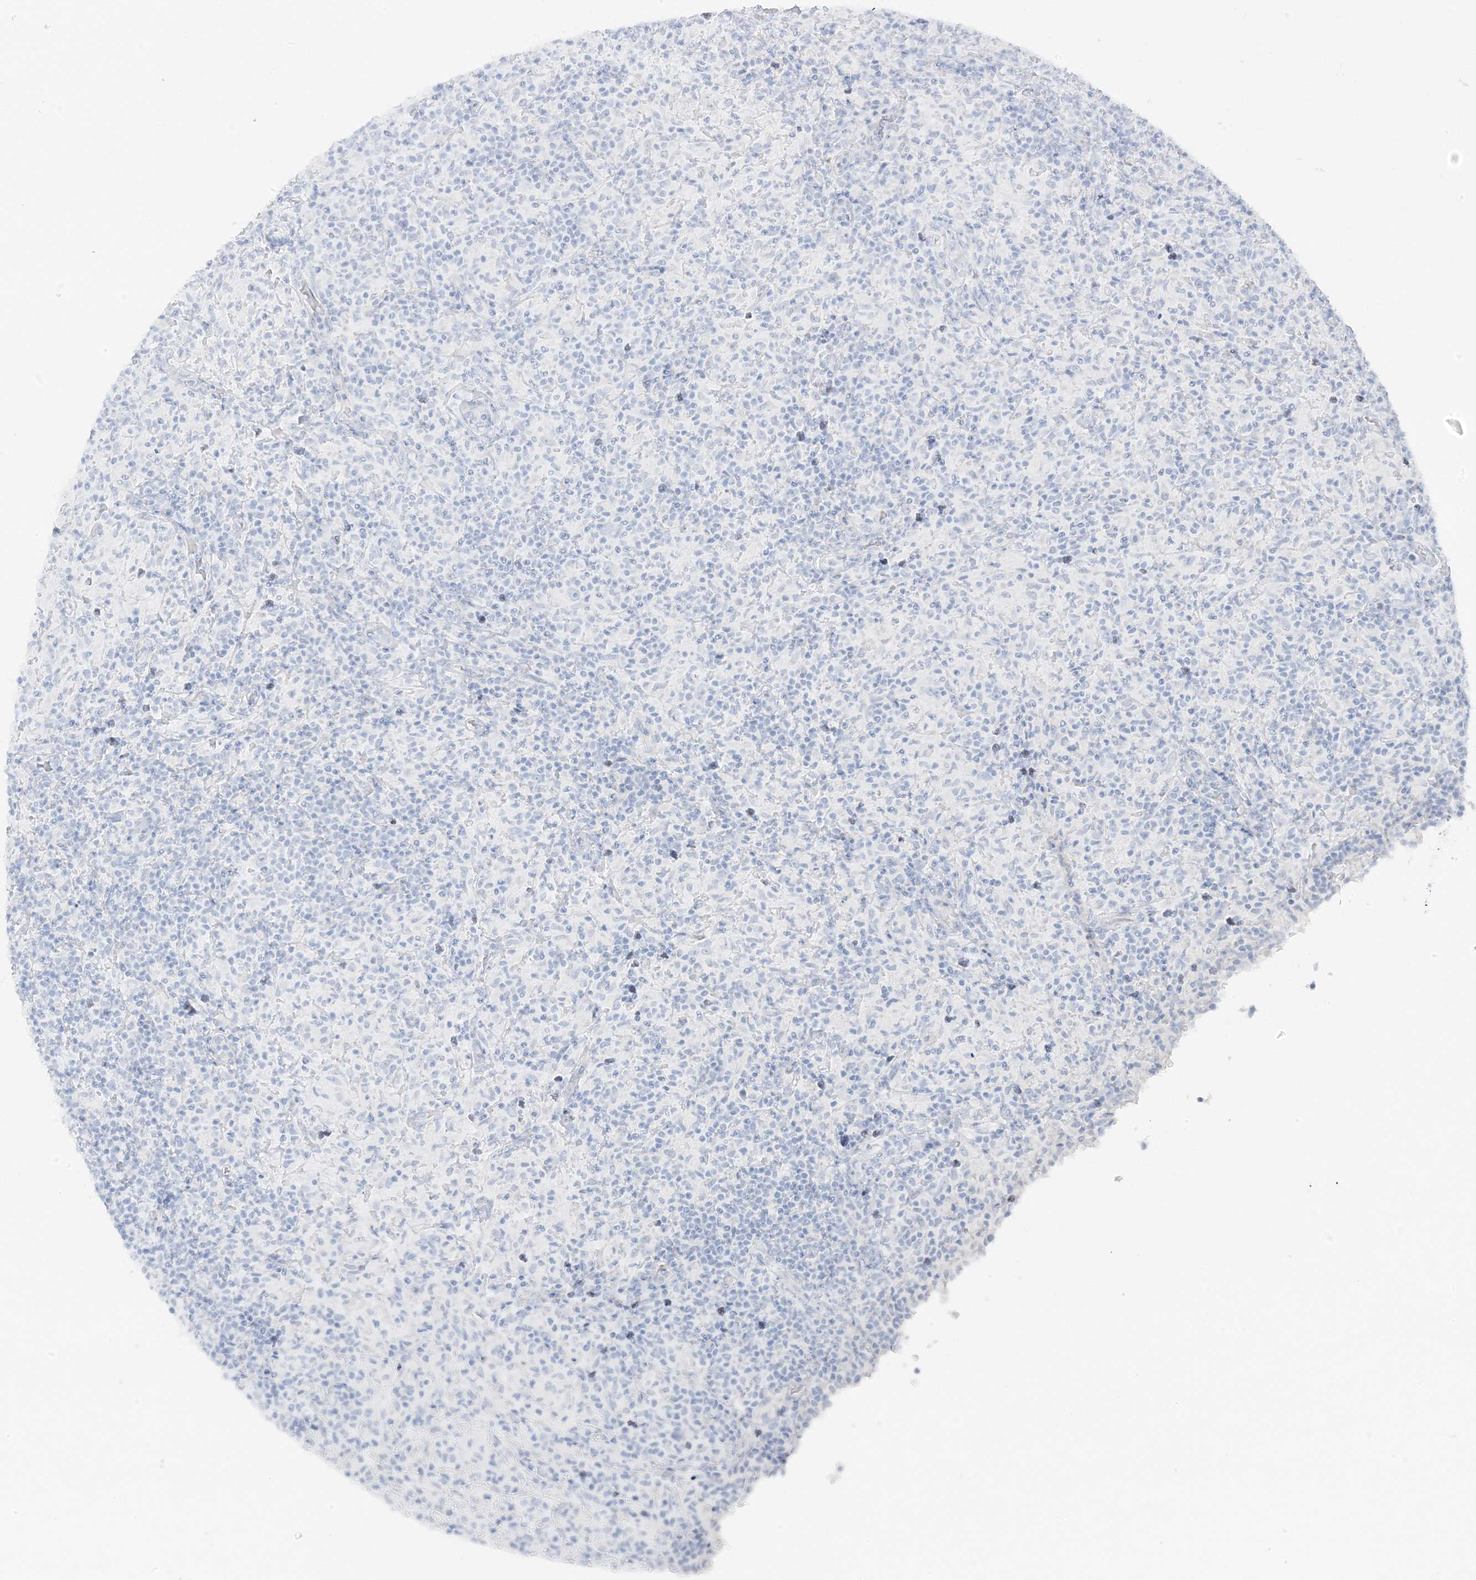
{"staining": {"intensity": "negative", "quantity": "none", "location": "none"}, "tissue": "lymphoma", "cell_type": "Tumor cells", "image_type": "cancer", "snomed": [{"axis": "morphology", "description": "Hodgkin's disease, NOS"}, {"axis": "topography", "description": "Lymph node"}], "caption": "The IHC micrograph has no significant positivity in tumor cells of lymphoma tissue.", "gene": "ZFP64", "patient": {"sex": "male", "age": 70}}